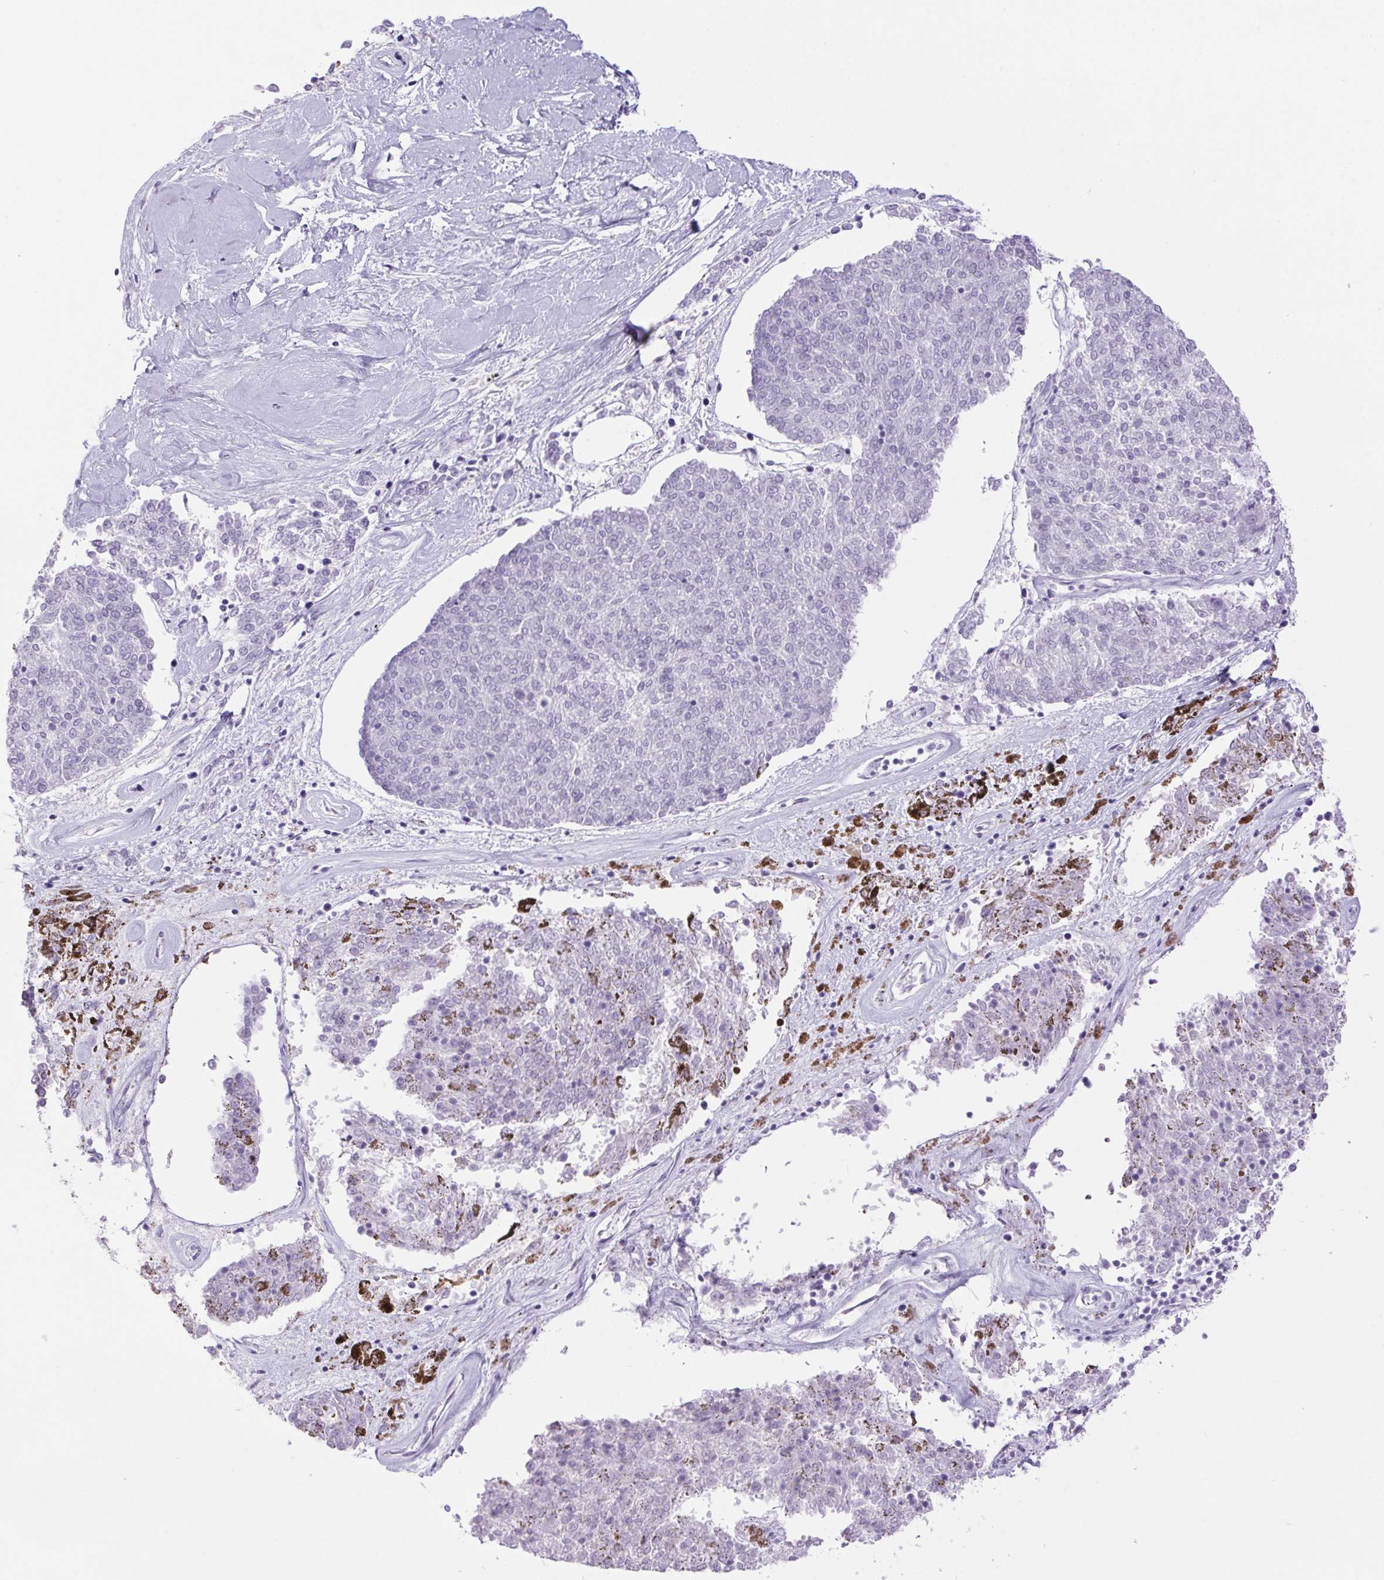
{"staining": {"intensity": "negative", "quantity": "none", "location": "none"}, "tissue": "melanoma", "cell_type": "Tumor cells", "image_type": "cancer", "snomed": [{"axis": "morphology", "description": "Malignant melanoma, NOS"}, {"axis": "topography", "description": "Skin"}], "caption": "Immunohistochemical staining of human melanoma shows no significant staining in tumor cells.", "gene": "ERP27", "patient": {"sex": "female", "age": 72}}